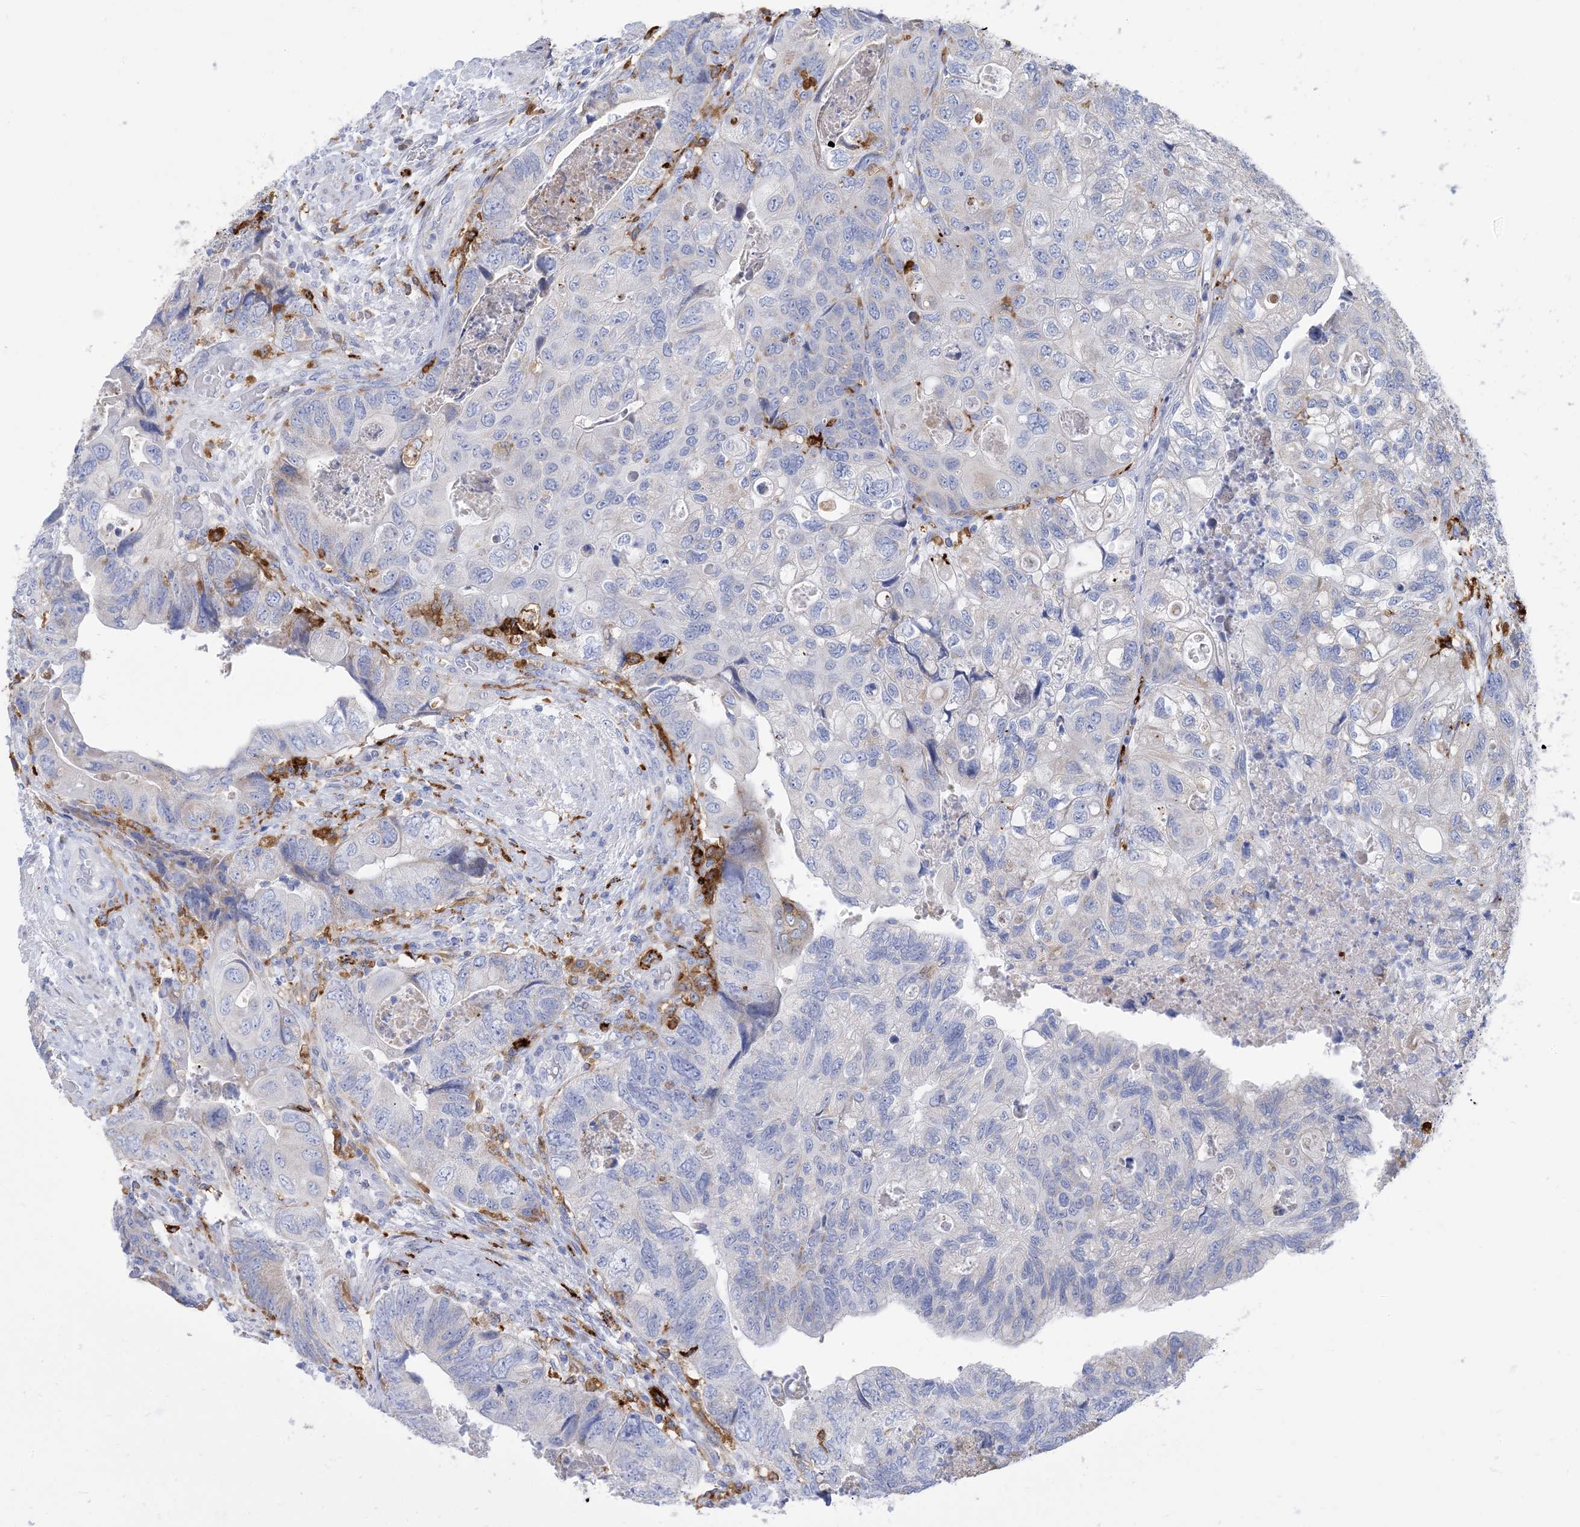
{"staining": {"intensity": "negative", "quantity": "none", "location": "none"}, "tissue": "colorectal cancer", "cell_type": "Tumor cells", "image_type": "cancer", "snomed": [{"axis": "morphology", "description": "Adenocarcinoma, NOS"}, {"axis": "topography", "description": "Rectum"}], "caption": "A photomicrograph of human colorectal cancer is negative for staining in tumor cells.", "gene": "DPH3", "patient": {"sex": "male", "age": 63}}